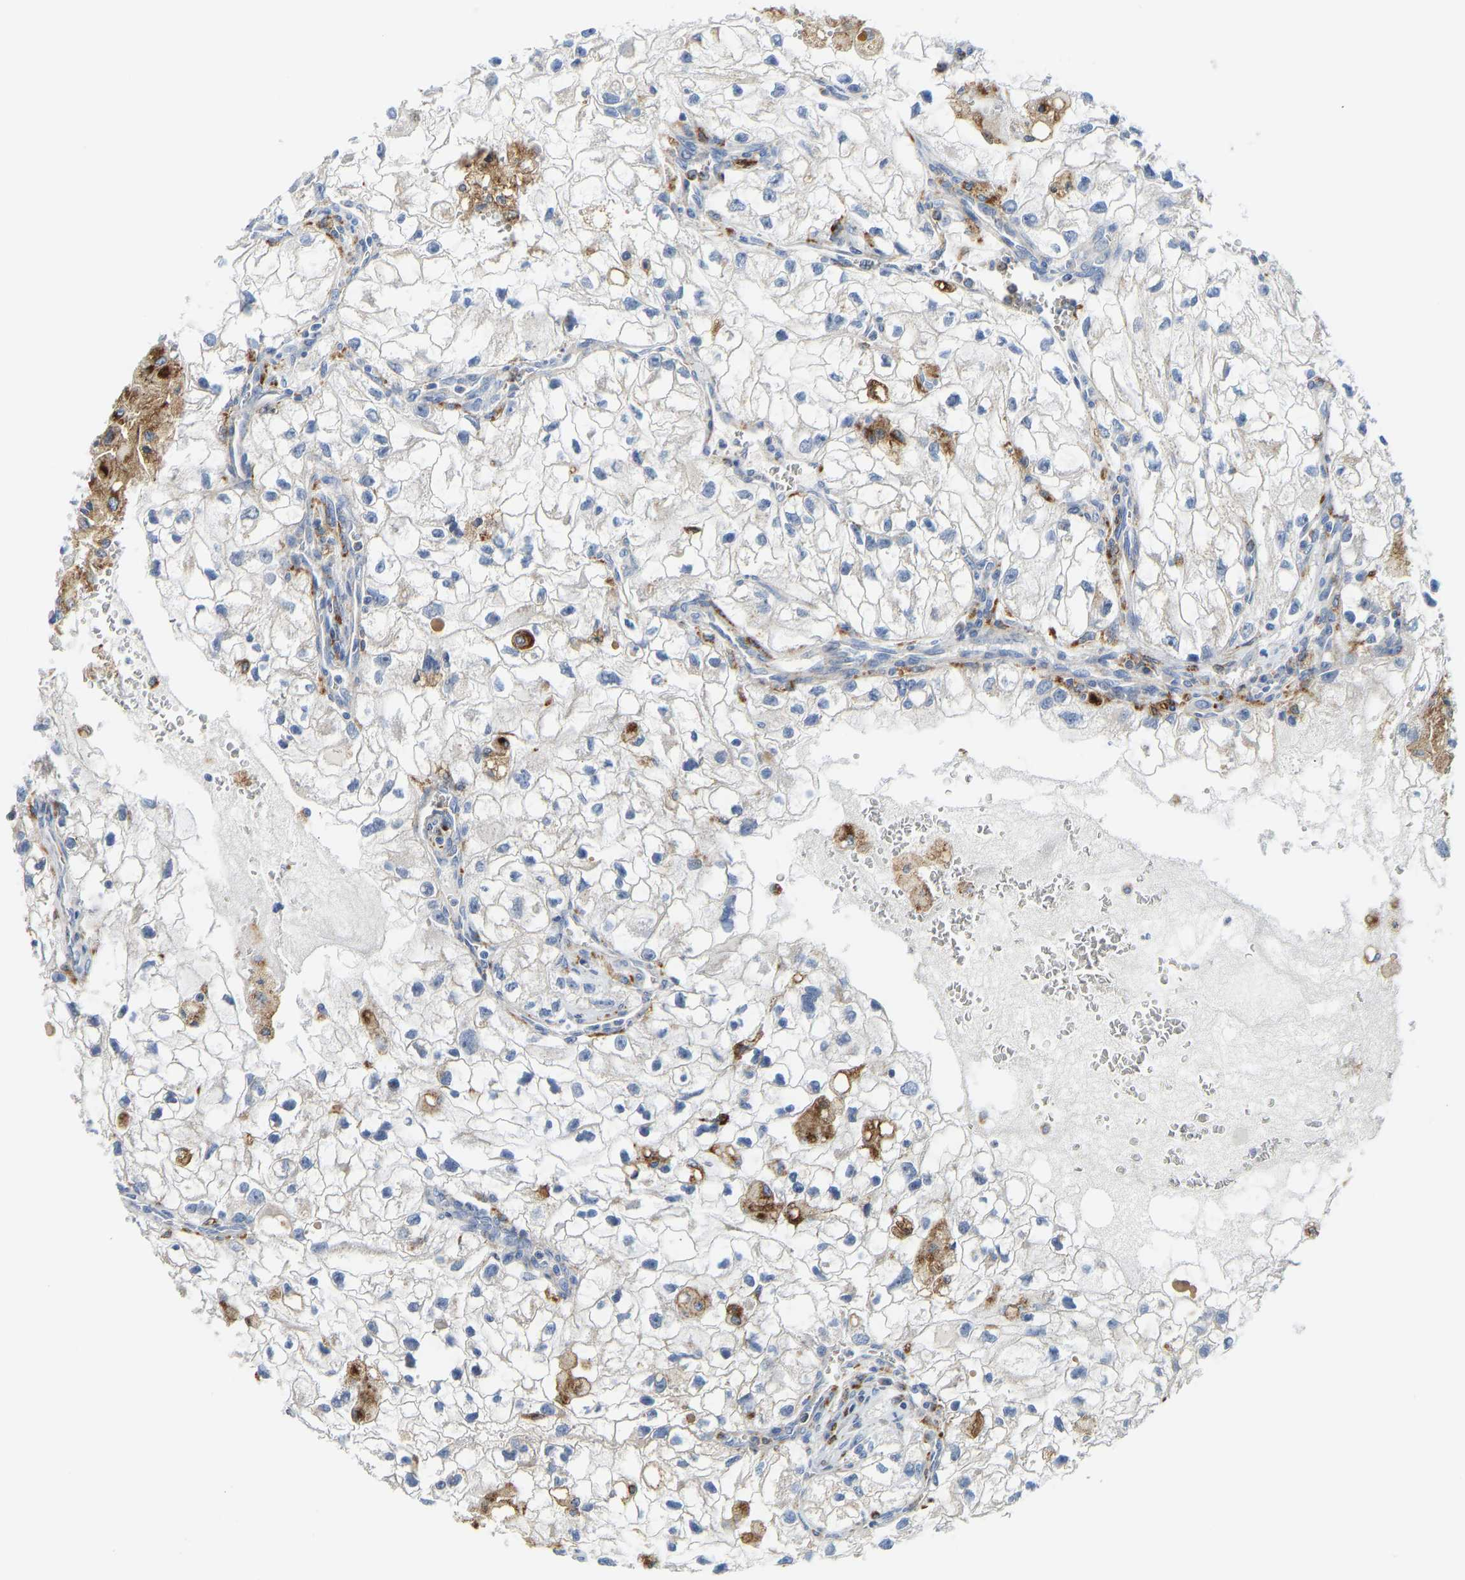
{"staining": {"intensity": "negative", "quantity": "none", "location": "none"}, "tissue": "renal cancer", "cell_type": "Tumor cells", "image_type": "cancer", "snomed": [{"axis": "morphology", "description": "Adenocarcinoma, NOS"}, {"axis": "topography", "description": "Kidney"}], "caption": "High magnification brightfield microscopy of renal cancer stained with DAB (brown) and counterstained with hematoxylin (blue): tumor cells show no significant staining.", "gene": "ATP6V1E1", "patient": {"sex": "female", "age": 70}}